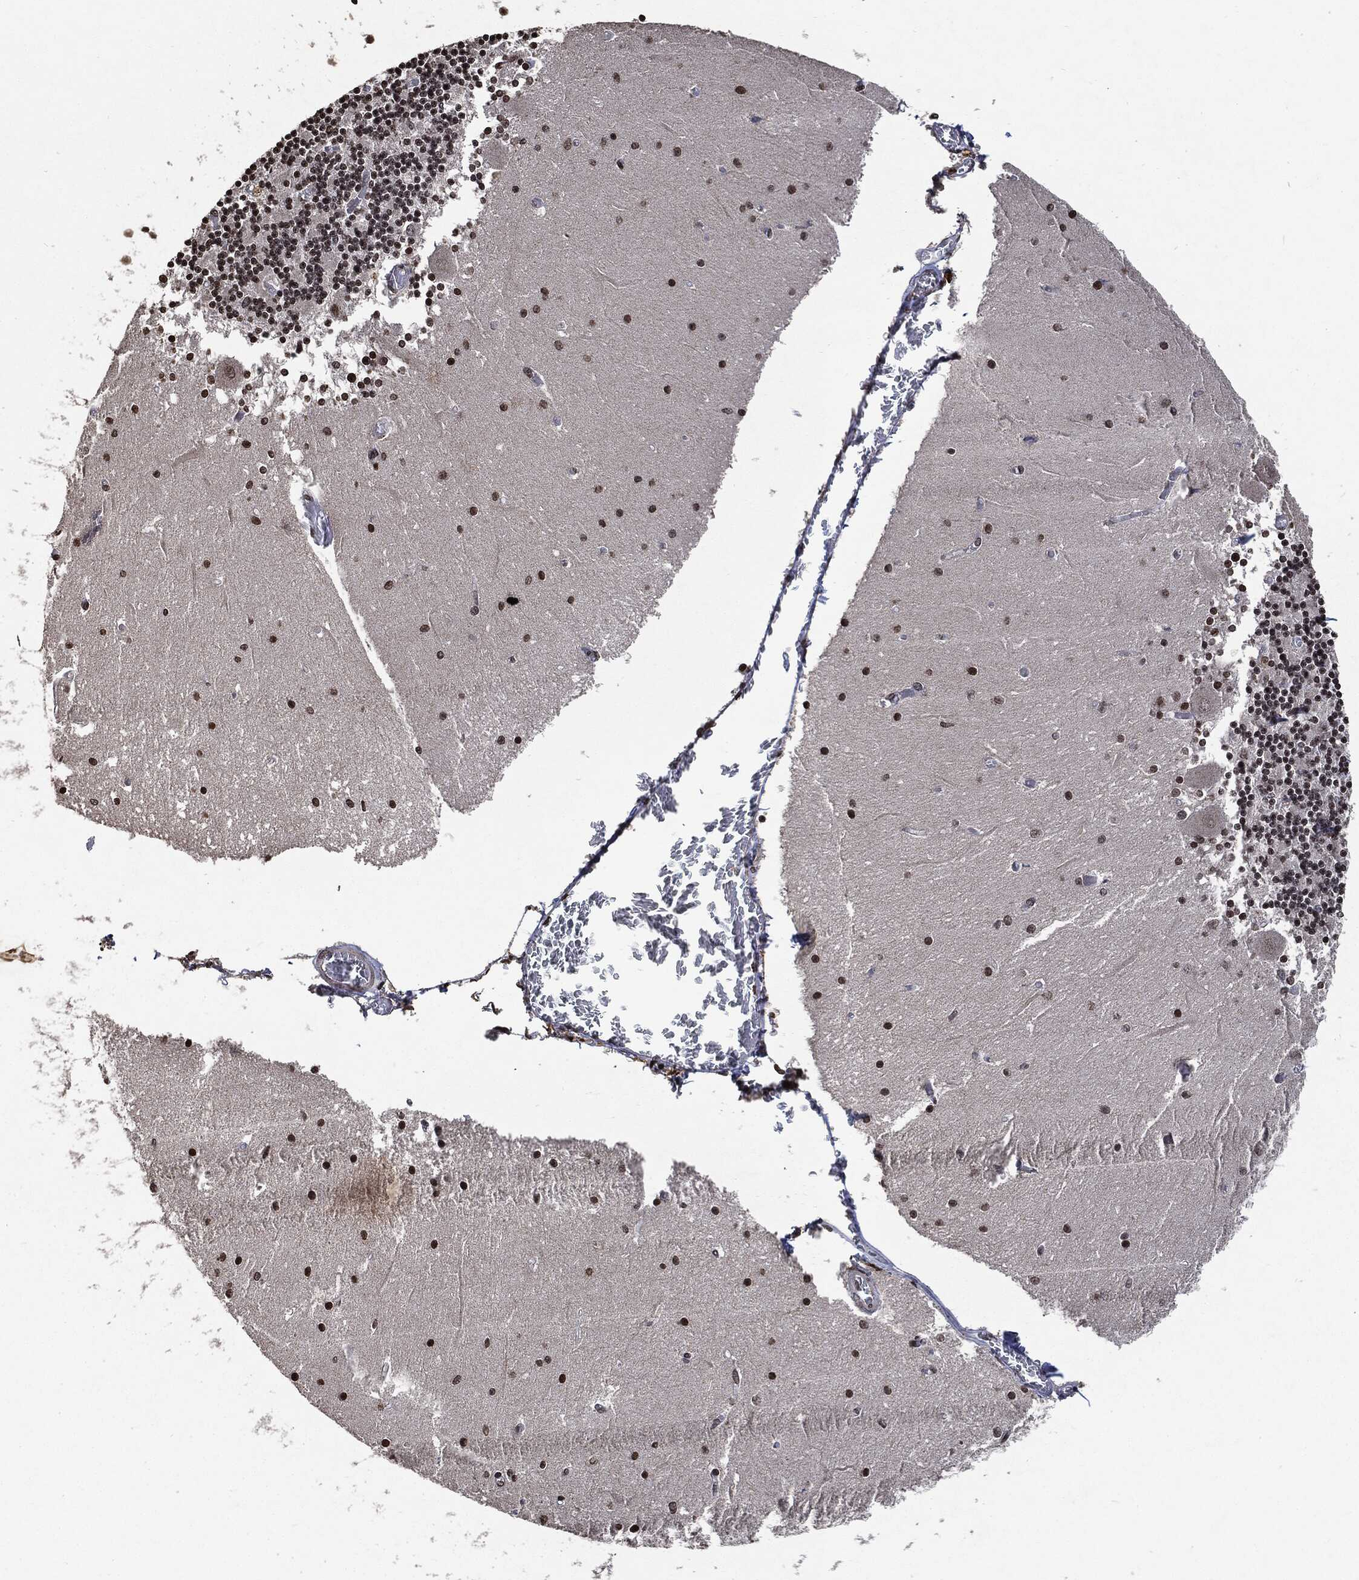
{"staining": {"intensity": "moderate", "quantity": "<25%", "location": "nuclear"}, "tissue": "cerebellum", "cell_type": "Cells in granular layer", "image_type": "normal", "snomed": [{"axis": "morphology", "description": "Normal tissue, NOS"}, {"axis": "topography", "description": "Cerebellum"}], "caption": "Protein positivity by immunohistochemistry shows moderate nuclear positivity in about <25% of cells in granular layer in normal cerebellum. (DAB (3,3'-diaminobenzidine) IHC, brown staining for protein, blue staining for nuclei).", "gene": "JUN", "patient": {"sex": "female", "age": 28}}